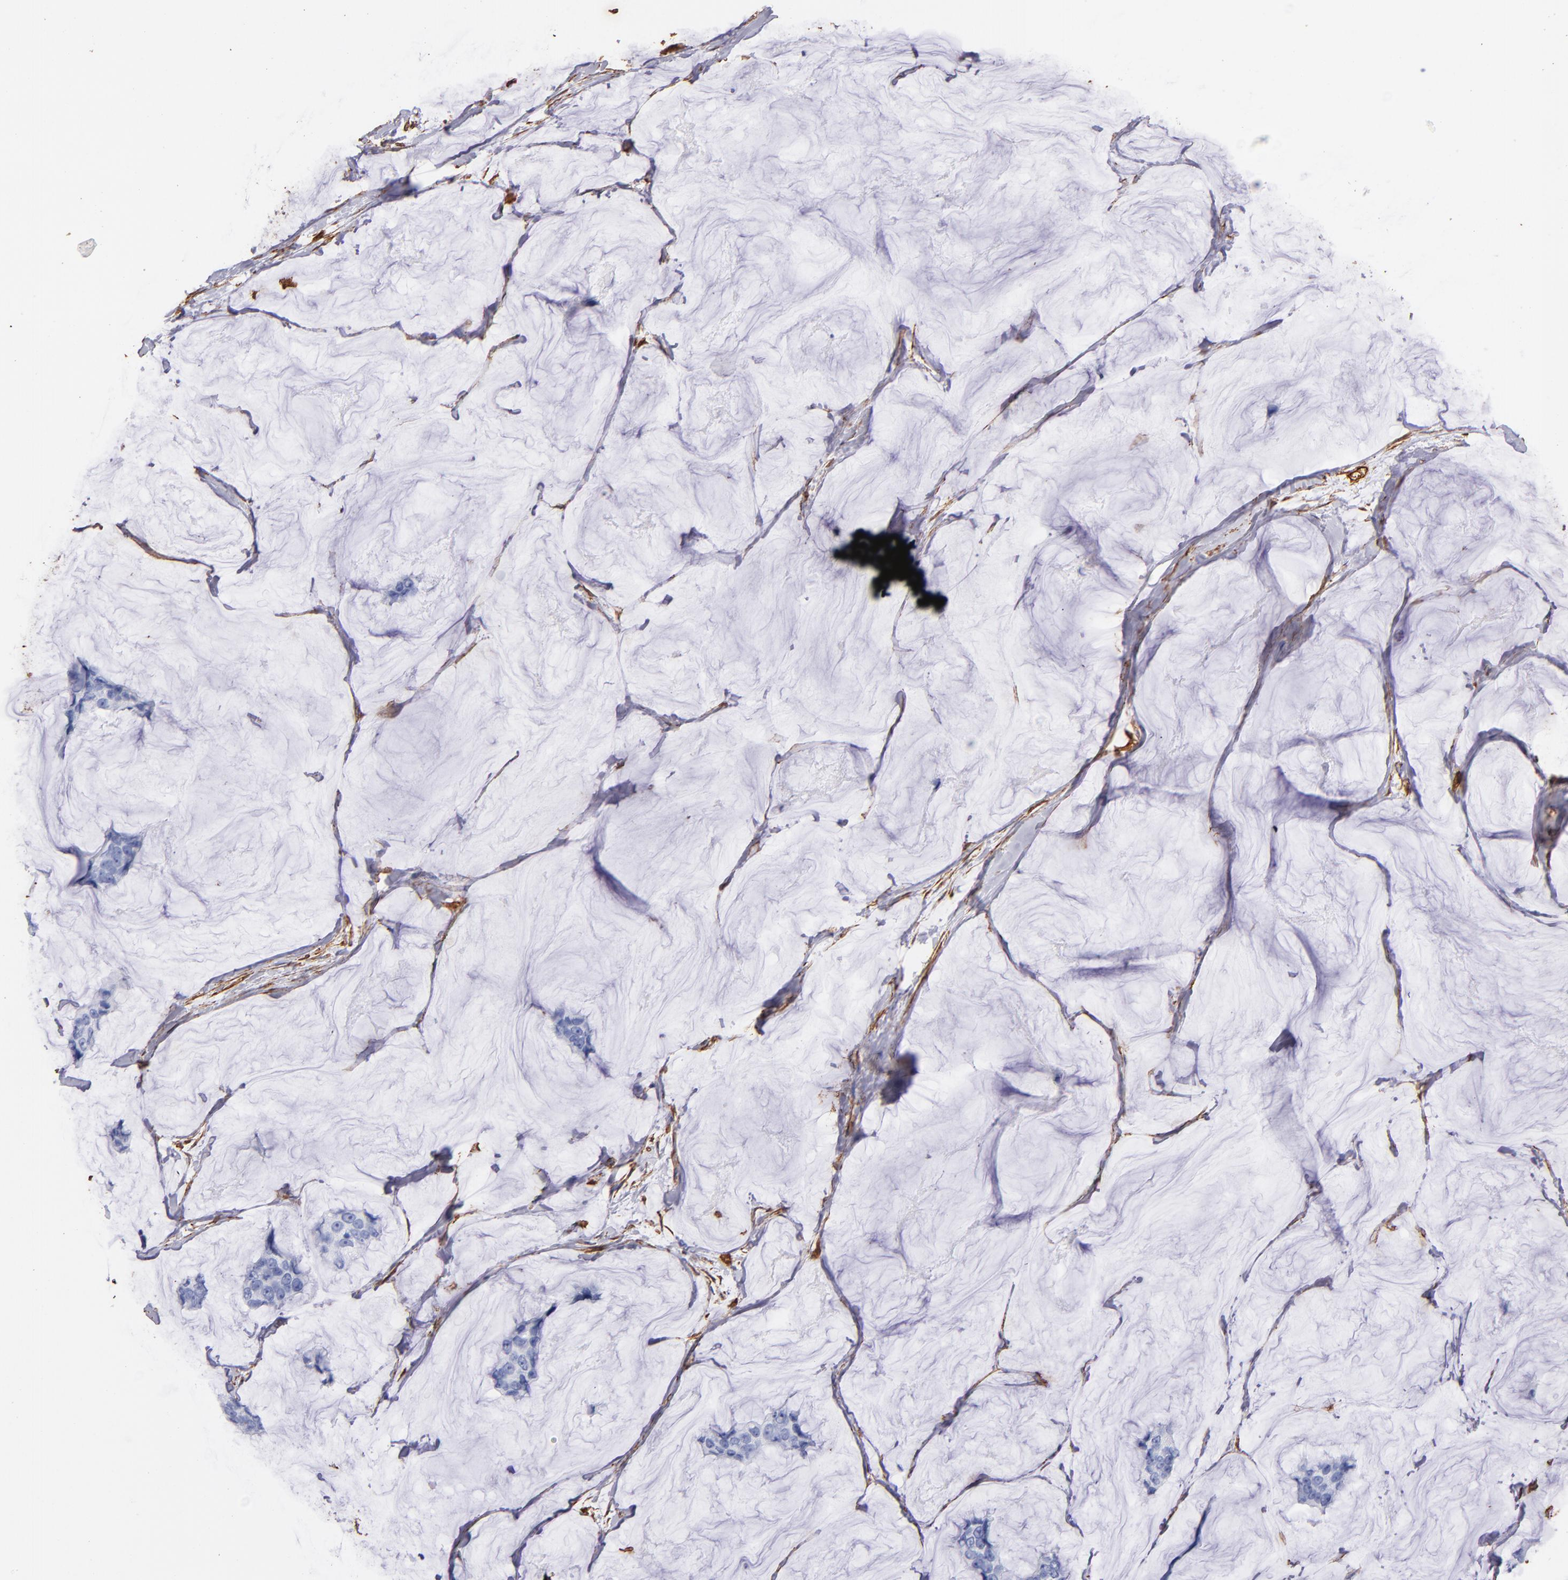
{"staining": {"intensity": "negative", "quantity": "none", "location": "none"}, "tissue": "breast cancer", "cell_type": "Tumor cells", "image_type": "cancer", "snomed": [{"axis": "morphology", "description": "Normal tissue, NOS"}, {"axis": "morphology", "description": "Duct carcinoma"}, {"axis": "topography", "description": "Breast"}], "caption": "The IHC image has no significant positivity in tumor cells of breast cancer (intraductal carcinoma) tissue. (DAB immunohistochemistry, high magnification).", "gene": "VIM", "patient": {"sex": "female", "age": 50}}